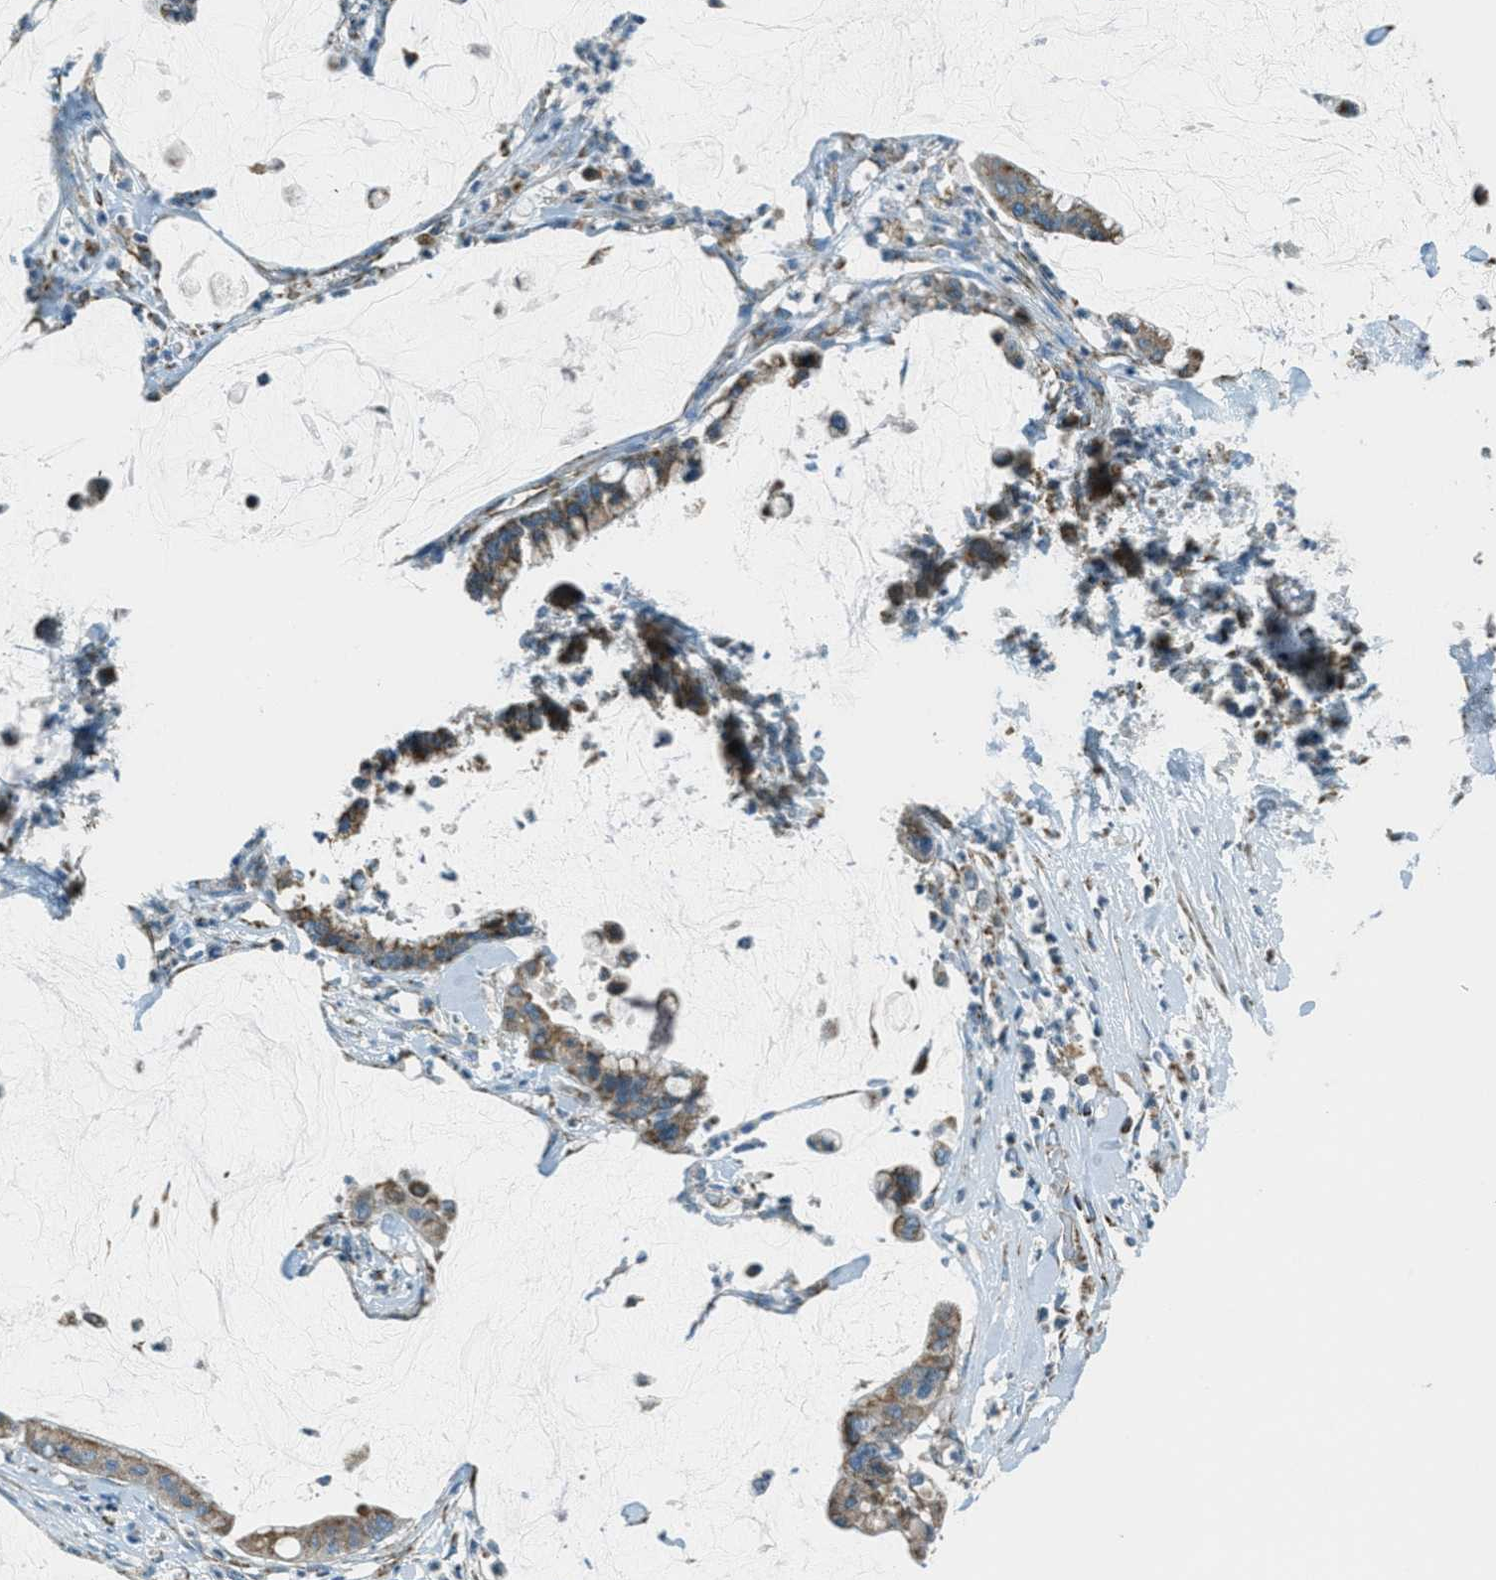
{"staining": {"intensity": "weak", "quantity": ">75%", "location": "cytoplasmic/membranous"}, "tissue": "pancreatic cancer", "cell_type": "Tumor cells", "image_type": "cancer", "snomed": [{"axis": "morphology", "description": "Adenocarcinoma, NOS"}, {"axis": "topography", "description": "Pancreas"}], "caption": "There is low levels of weak cytoplasmic/membranous staining in tumor cells of pancreatic adenocarcinoma, as demonstrated by immunohistochemical staining (brown color).", "gene": "CHST15", "patient": {"sex": "male", "age": 41}}